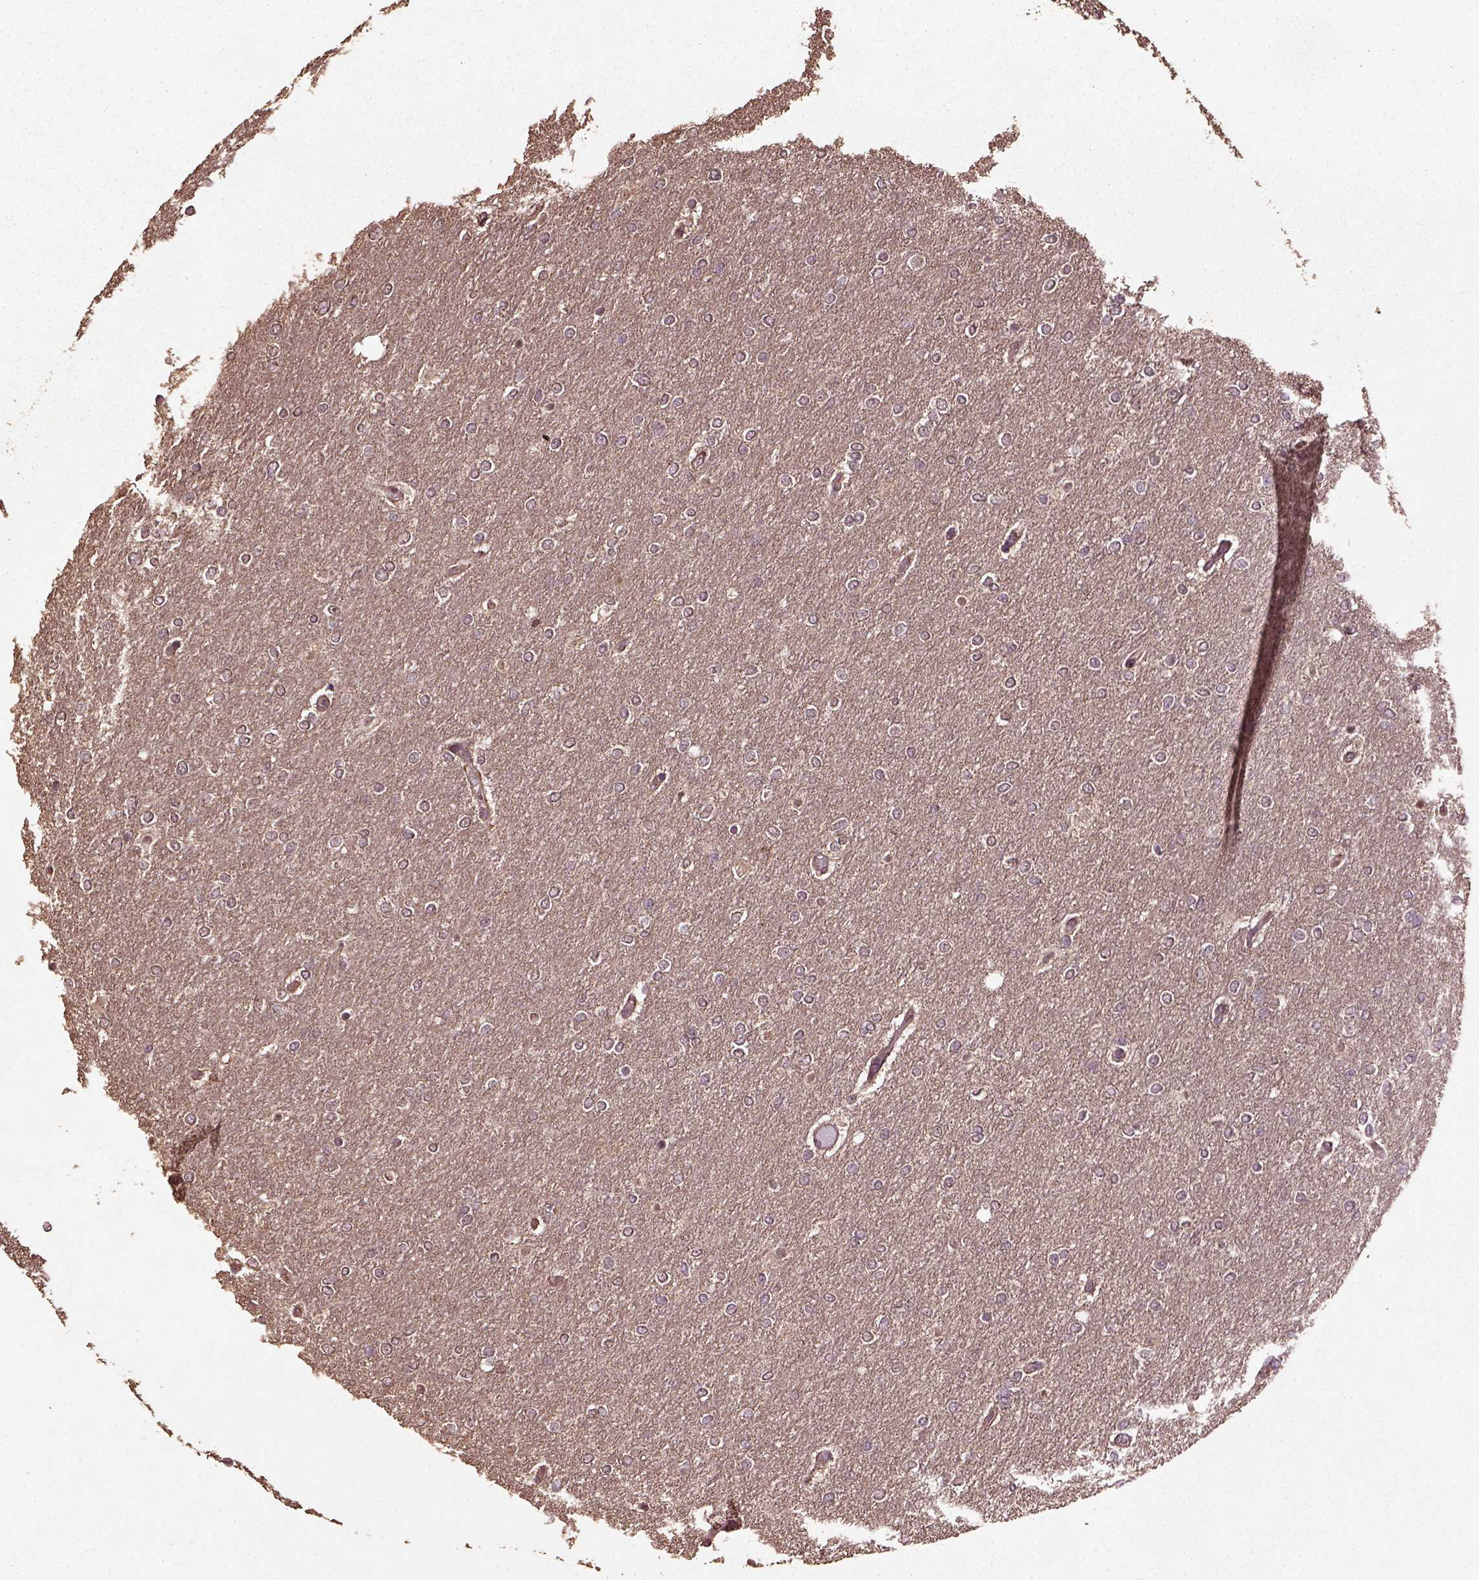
{"staining": {"intensity": "negative", "quantity": "none", "location": "none"}, "tissue": "glioma", "cell_type": "Tumor cells", "image_type": "cancer", "snomed": [{"axis": "morphology", "description": "Glioma, malignant, High grade"}, {"axis": "topography", "description": "Brain"}], "caption": "Malignant glioma (high-grade) was stained to show a protein in brown. There is no significant staining in tumor cells.", "gene": "ERV3-1", "patient": {"sex": "female", "age": 61}}